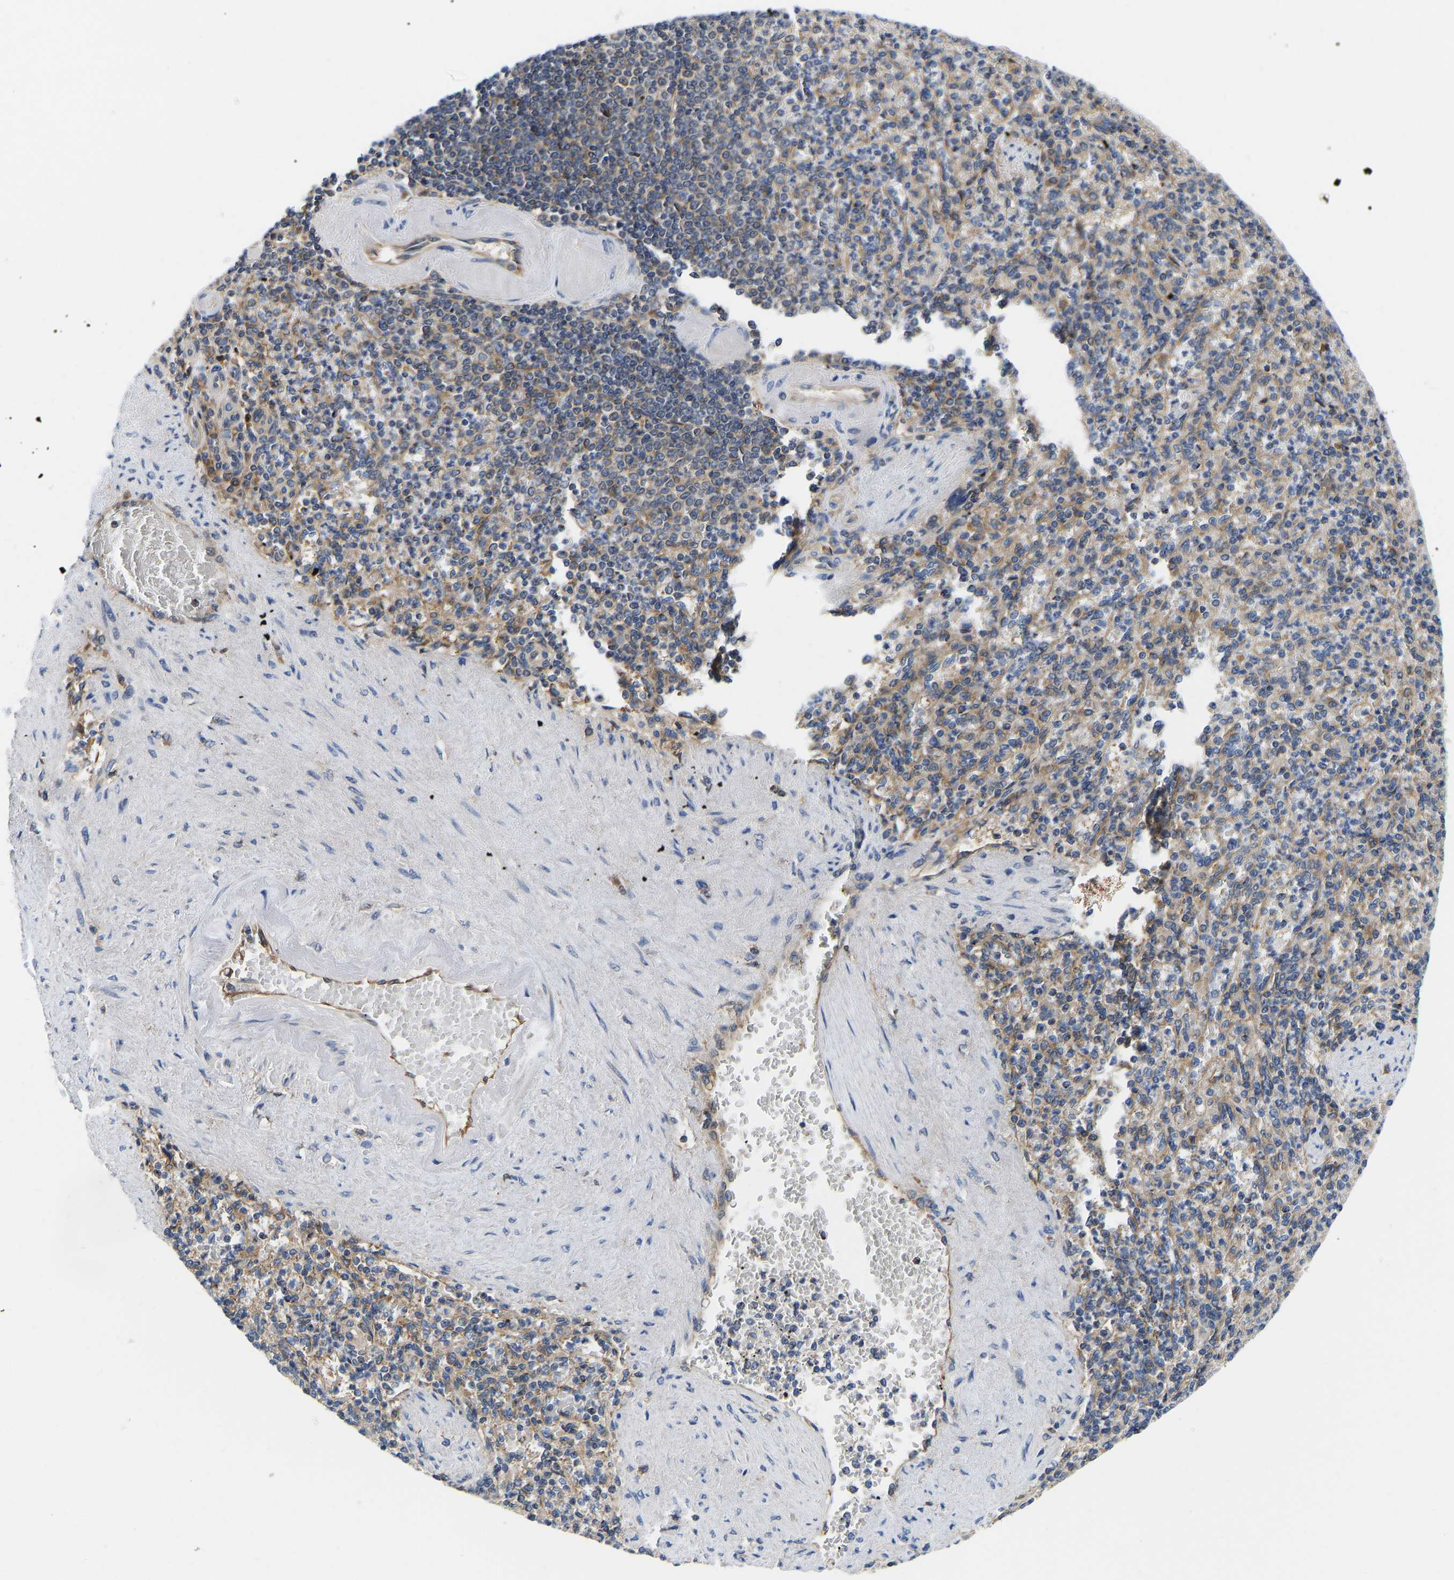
{"staining": {"intensity": "moderate", "quantity": "25%-75%", "location": "cytoplasmic/membranous"}, "tissue": "spleen", "cell_type": "Cells in red pulp", "image_type": "normal", "snomed": [{"axis": "morphology", "description": "Normal tissue, NOS"}, {"axis": "topography", "description": "Spleen"}], "caption": "DAB (3,3'-diaminobenzidine) immunohistochemical staining of unremarkable human spleen demonstrates moderate cytoplasmic/membranous protein expression in about 25%-75% of cells in red pulp.", "gene": "FLNB", "patient": {"sex": "female", "age": 74}}